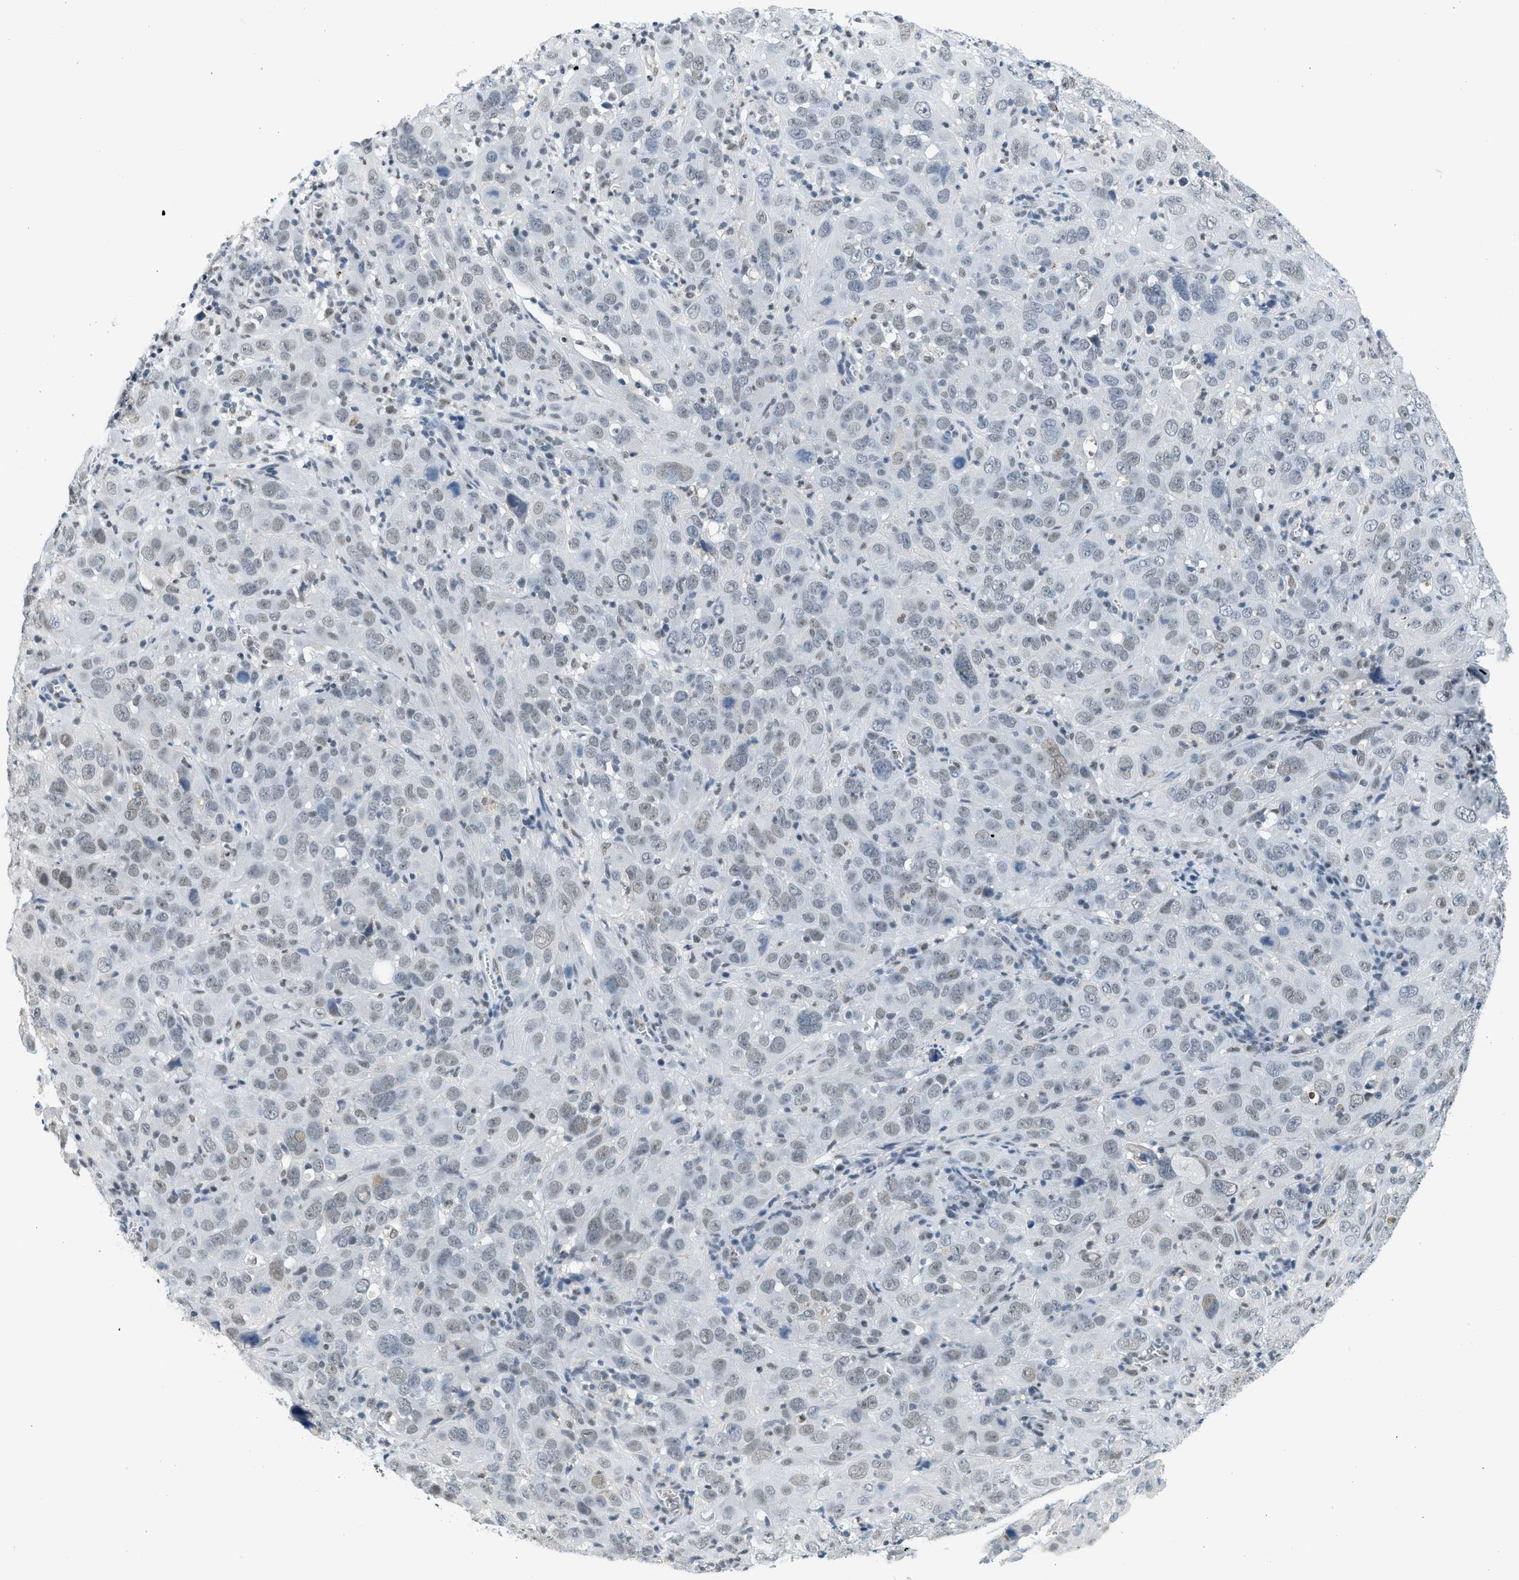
{"staining": {"intensity": "weak", "quantity": "<25%", "location": "nuclear"}, "tissue": "cervical cancer", "cell_type": "Tumor cells", "image_type": "cancer", "snomed": [{"axis": "morphology", "description": "Squamous cell carcinoma, NOS"}, {"axis": "topography", "description": "Cervix"}], "caption": "There is no significant positivity in tumor cells of cervical squamous cell carcinoma. Brightfield microscopy of immunohistochemistry stained with DAB (3,3'-diaminobenzidine) (brown) and hematoxylin (blue), captured at high magnification.", "gene": "HIPK1", "patient": {"sex": "female", "age": 32}}